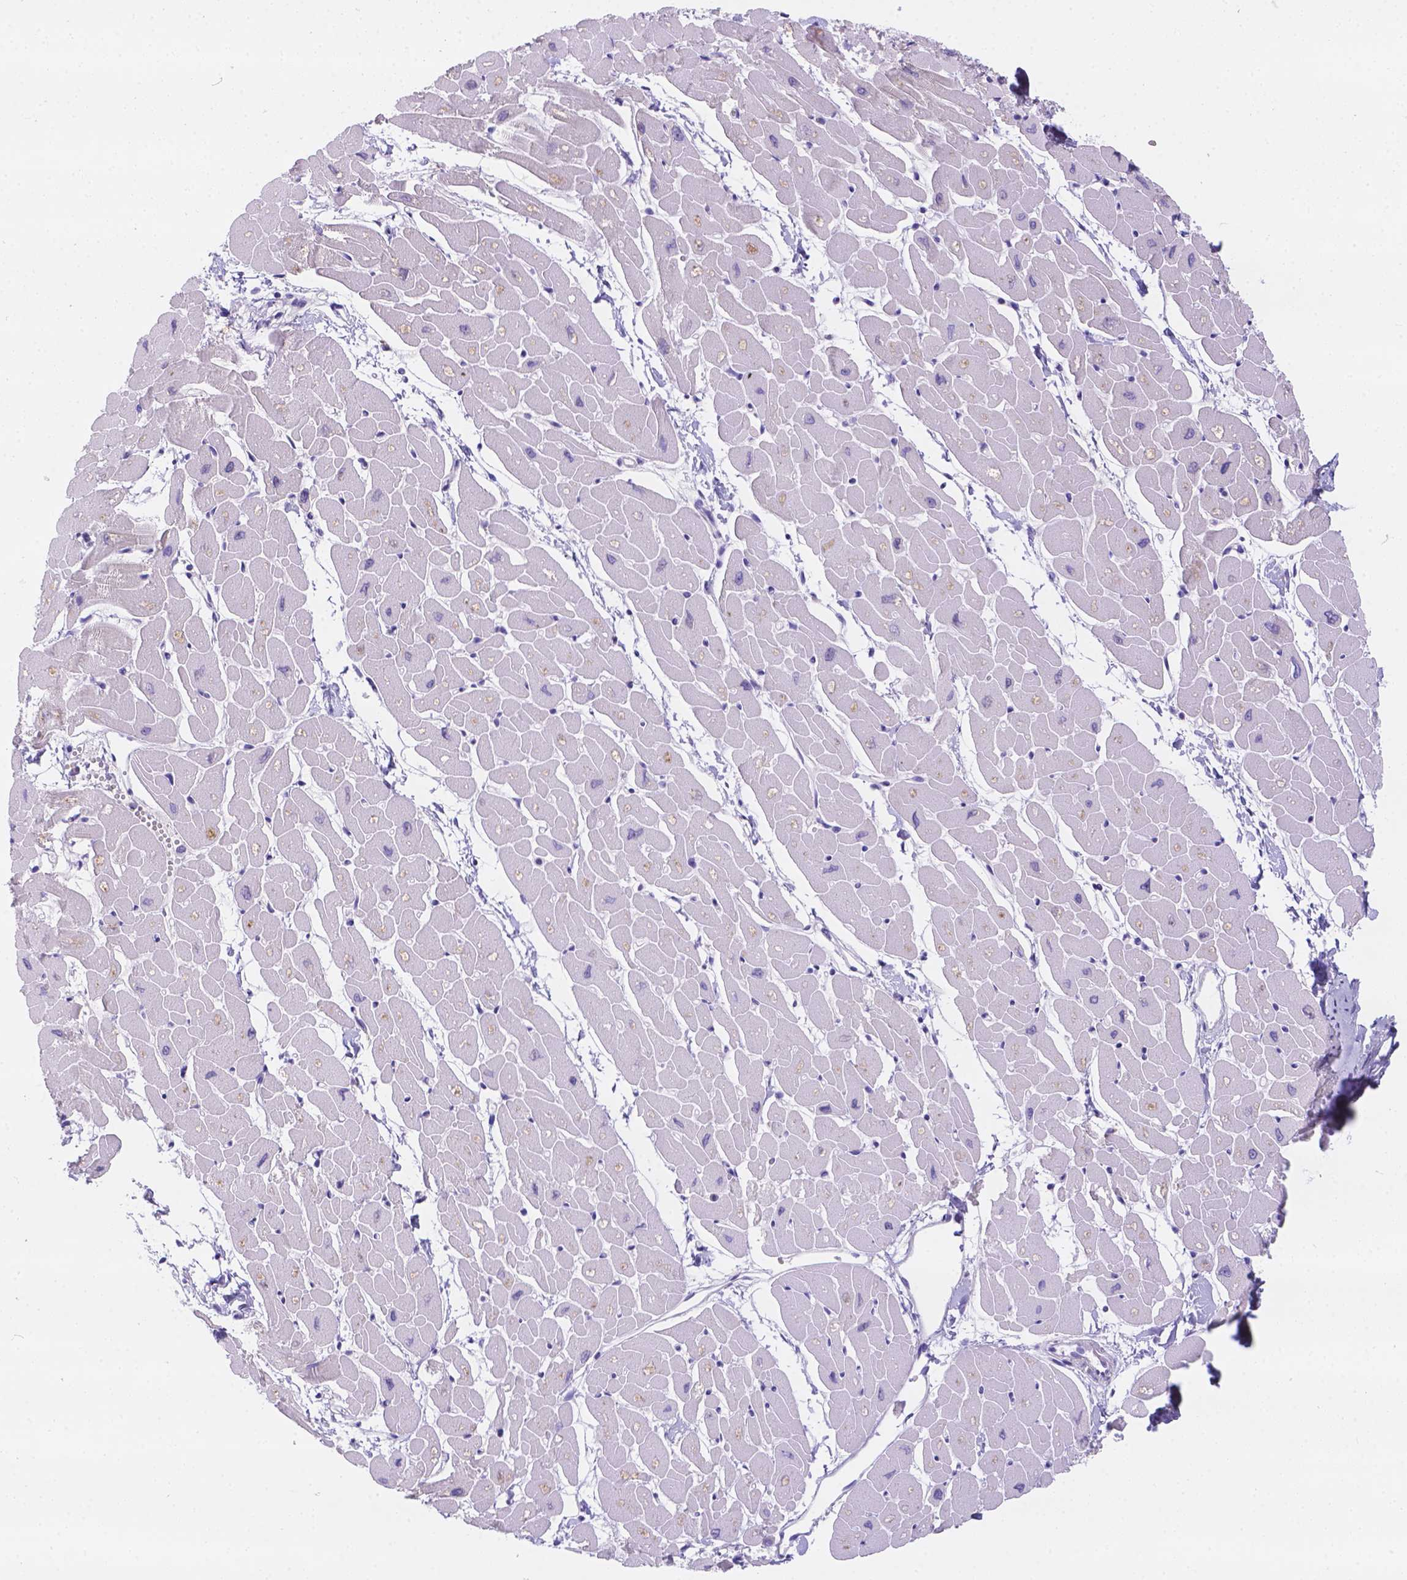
{"staining": {"intensity": "negative", "quantity": "none", "location": "none"}, "tissue": "heart muscle", "cell_type": "Cardiomyocytes", "image_type": "normal", "snomed": [{"axis": "morphology", "description": "Normal tissue, NOS"}, {"axis": "topography", "description": "Heart"}], "caption": "IHC of normal heart muscle exhibits no staining in cardiomyocytes.", "gene": "CD96", "patient": {"sex": "male", "age": 57}}